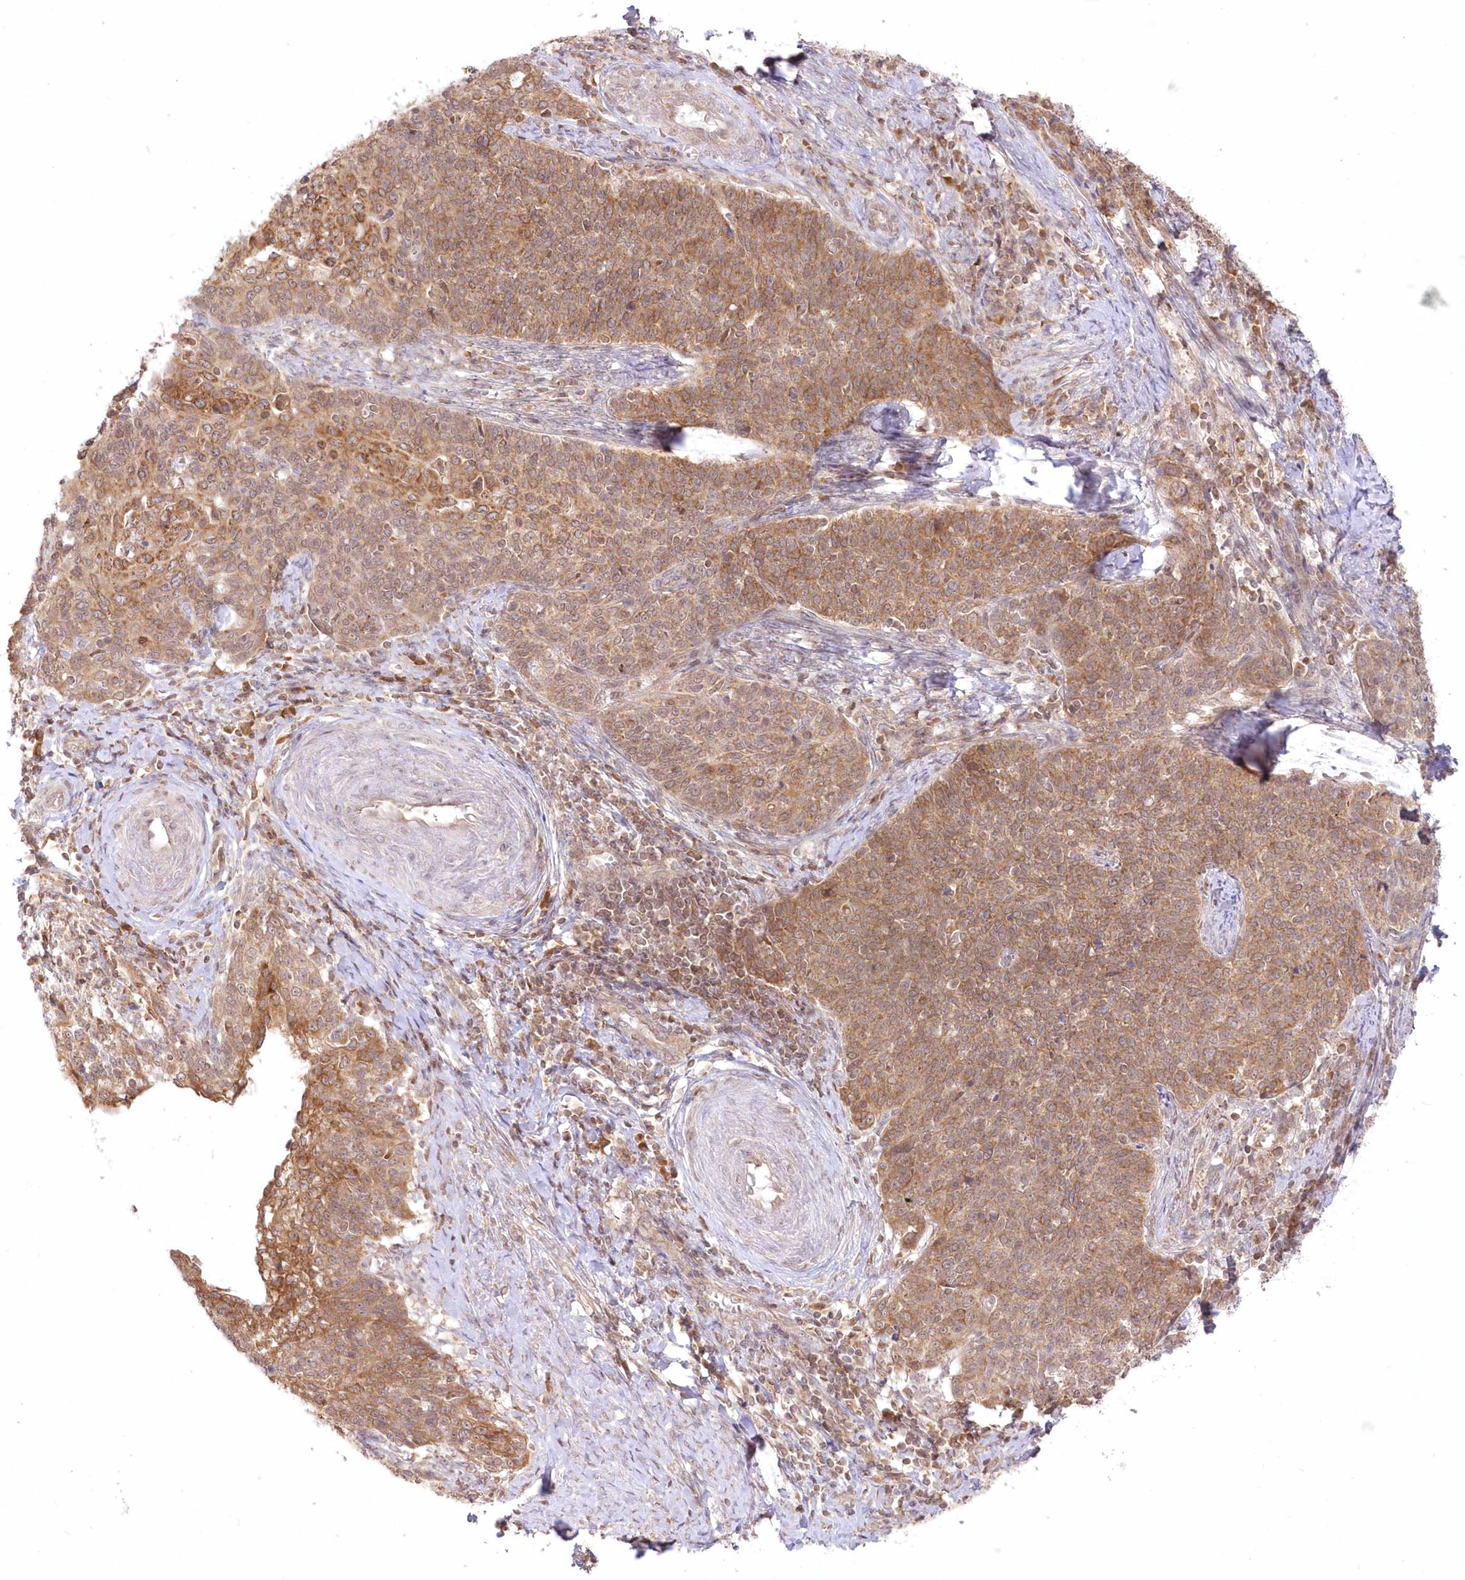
{"staining": {"intensity": "moderate", "quantity": ">75%", "location": "cytoplasmic/membranous"}, "tissue": "cervical cancer", "cell_type": "Tumor cells", "image_type": "cancer", "snomed": [{"axis": "morphology", "description": "Squamous cell carcinoma, NOS"}, {"axis": "topography", "description": "Cervix"}], "caption": "The histopathology image demonstrates immunohistochemical staining of cervical squamous cell carcinoma. There is moderate cytoplasmic/membranous positivity is present in approximately >75% of tumor cells.", "gene": "MTMR3", "patient": {"sex": "female", "age": 39}}